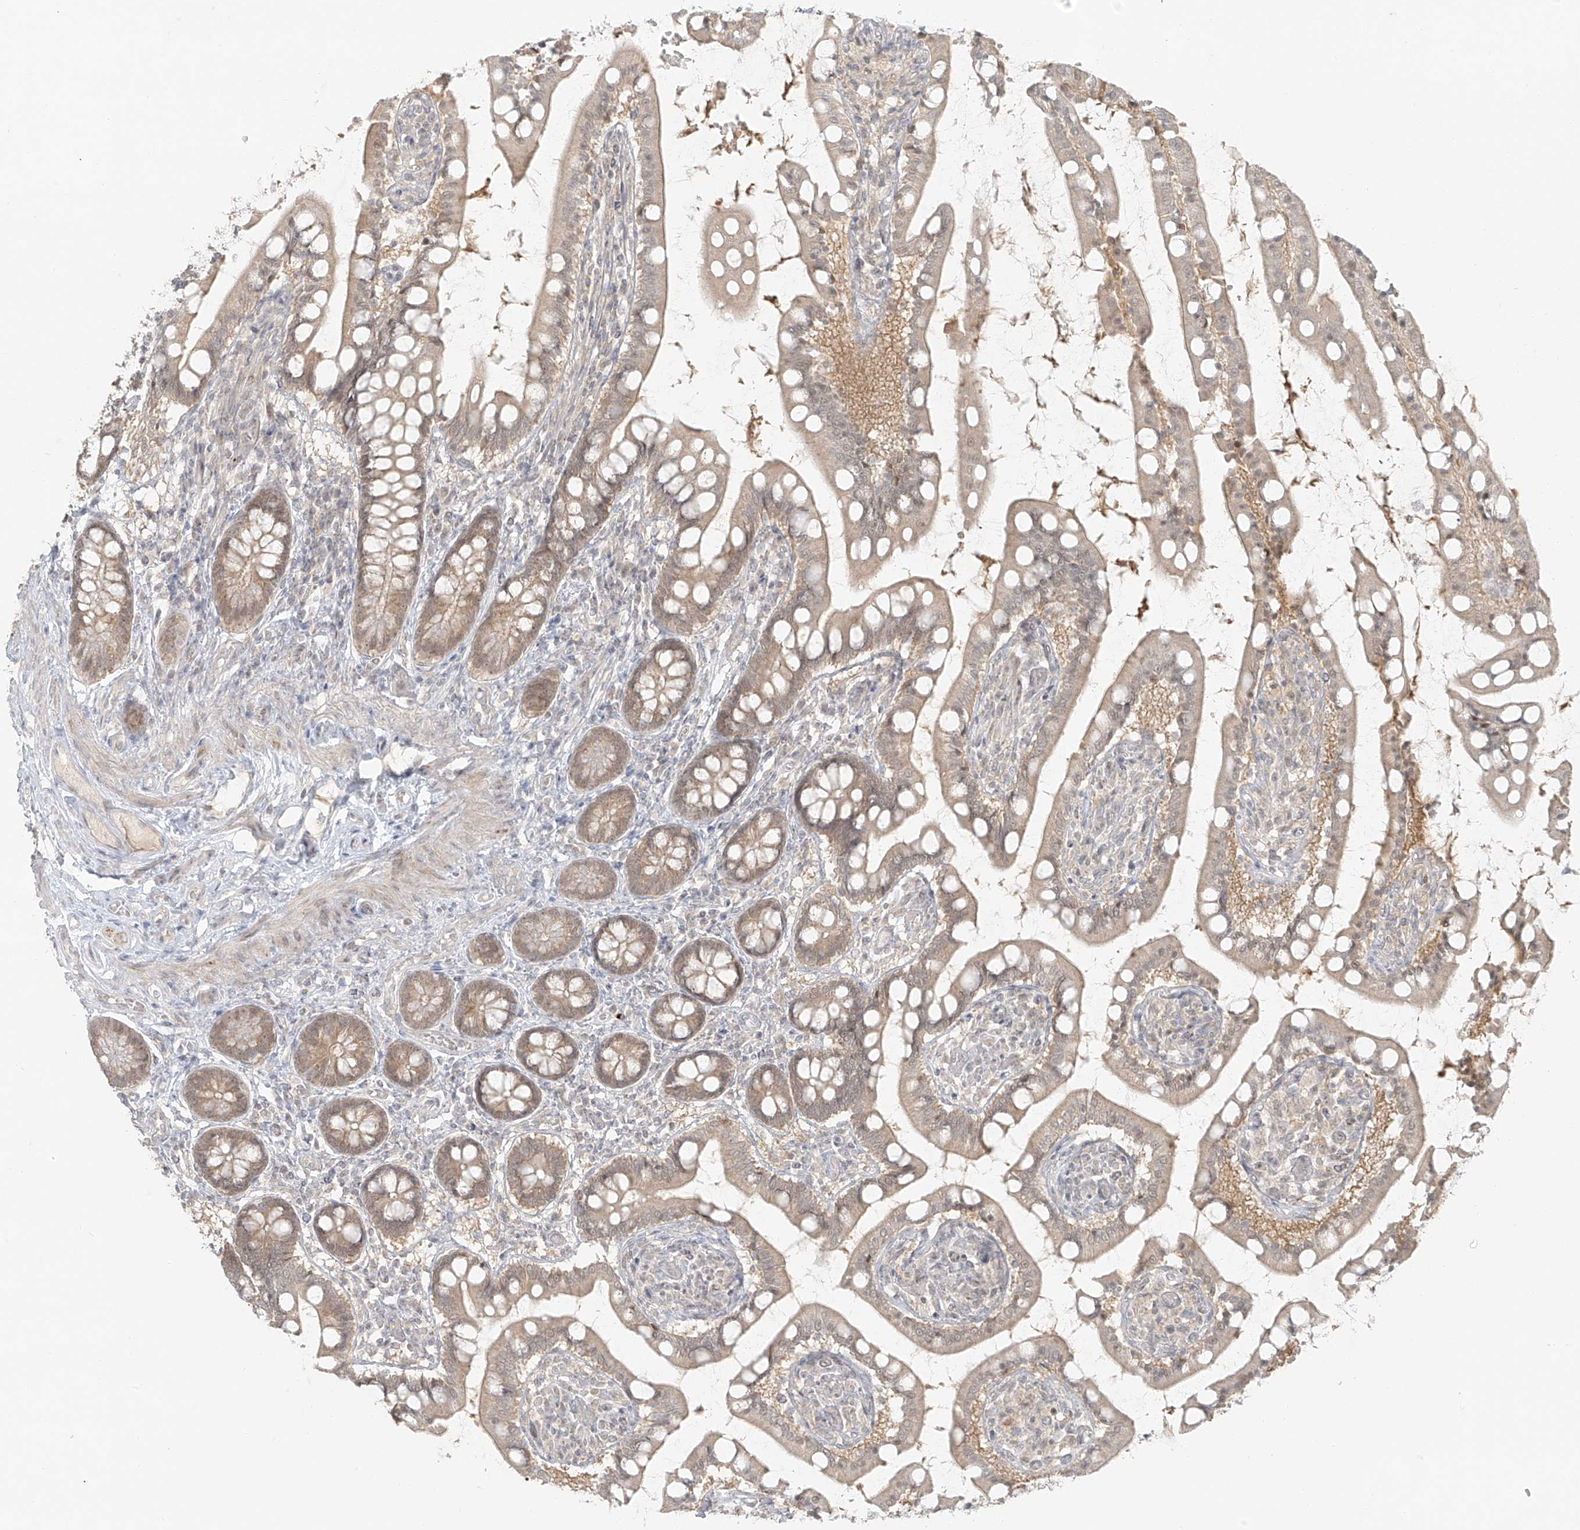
{"staining": {"intensity": "moderate", "quantity": ">75%", "location": "cytoplasmic/membranous"}, "tissue": "small intestine", "cell_type": "Glandular cells", "image_type": "normal", "snomed": [{"axis": "morphology", "description": "Normal tissue, NOS"}, {"axis": "topography", "description": "Small intestine"}], "caption": "DAB immunohistochemical staining of benign human small intestine shows moderate cytoplasmic/membranous protein expression in about >75% of glandular cells.", "gene": "MIPEP", "patient": {"sex": "male", "age": 52}}